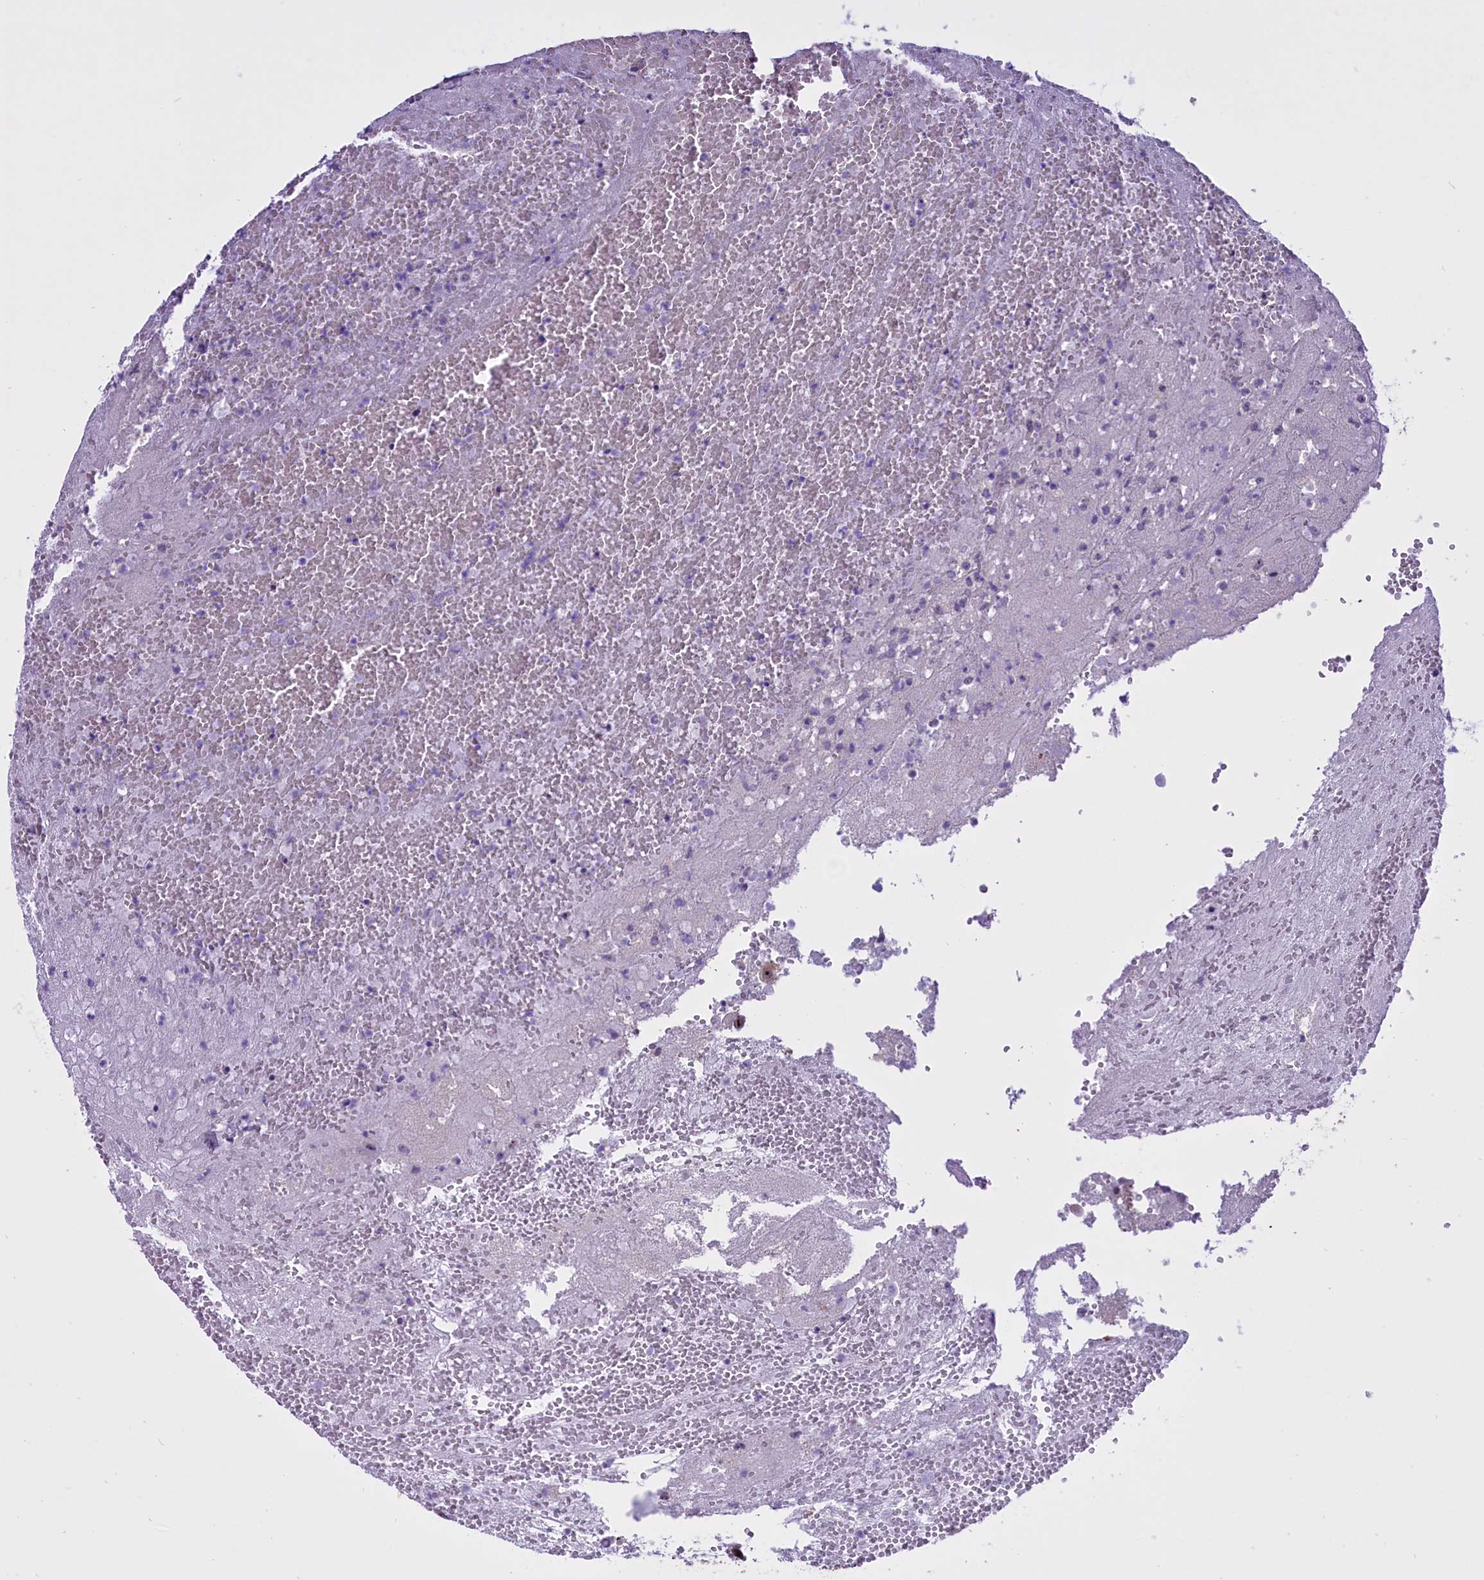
{"staining": {"intensity": "weak", "quantity": "25%-75%", "location": "nuclear"}, "tissue": "fallopian tube", "cell_type": "Glandular cells", "image_type": "normal", "snomed": [{"axis": "morphology", "description": "Normal tissue, NOS"}, {"axis": "topography", "description": "Fallopian tube"}, {"axis": "topography", "description": "Placenta"}], "caption": "About 25%-75% of glandular cells in unremarkable fallopian tube exhibit weak nuclear protein staining as visualized by brown immunohistochemical staining.", "gene": "TBL3", "patient": {"sex": "female", "age": 34}}